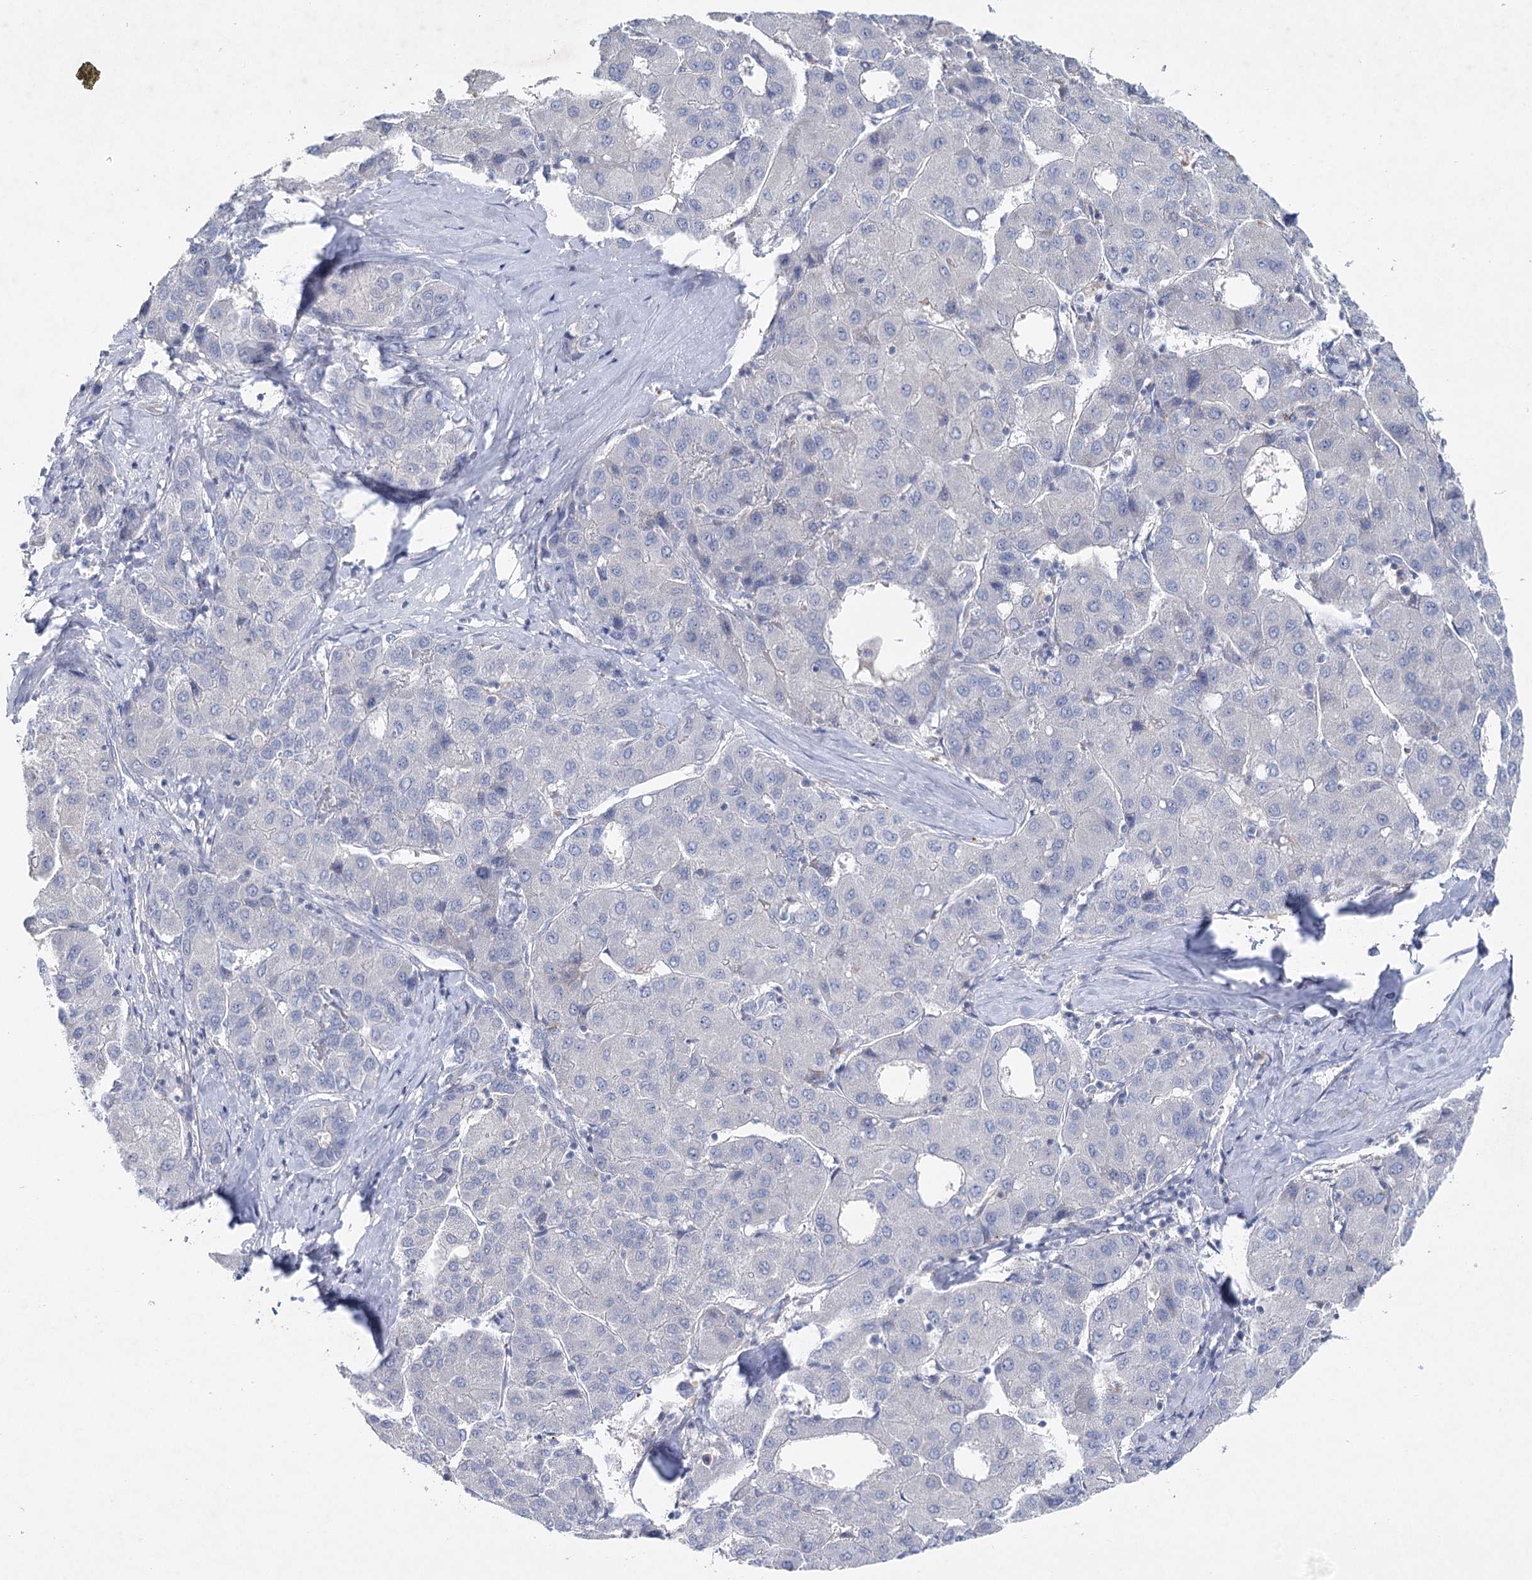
{"staining": {"intensity": "negative", "quantity": "none", "location": "none"}, "tissue": "liver cancer", "cell_type": "Tumor cells", "image_type": "cancer", "snomed": [{"axis": "morphology", "description": "Carcinoma, Hepatocellular, NOS"}, {"axis": "topography", "description": "Liver"}], "caption": "Micrograph shows no protein positivity in tumor cells of liver hepatocellular carcinoma tissue.", "gene": "MAP3K13", "patient": {"sex": "male", "age": 65}}